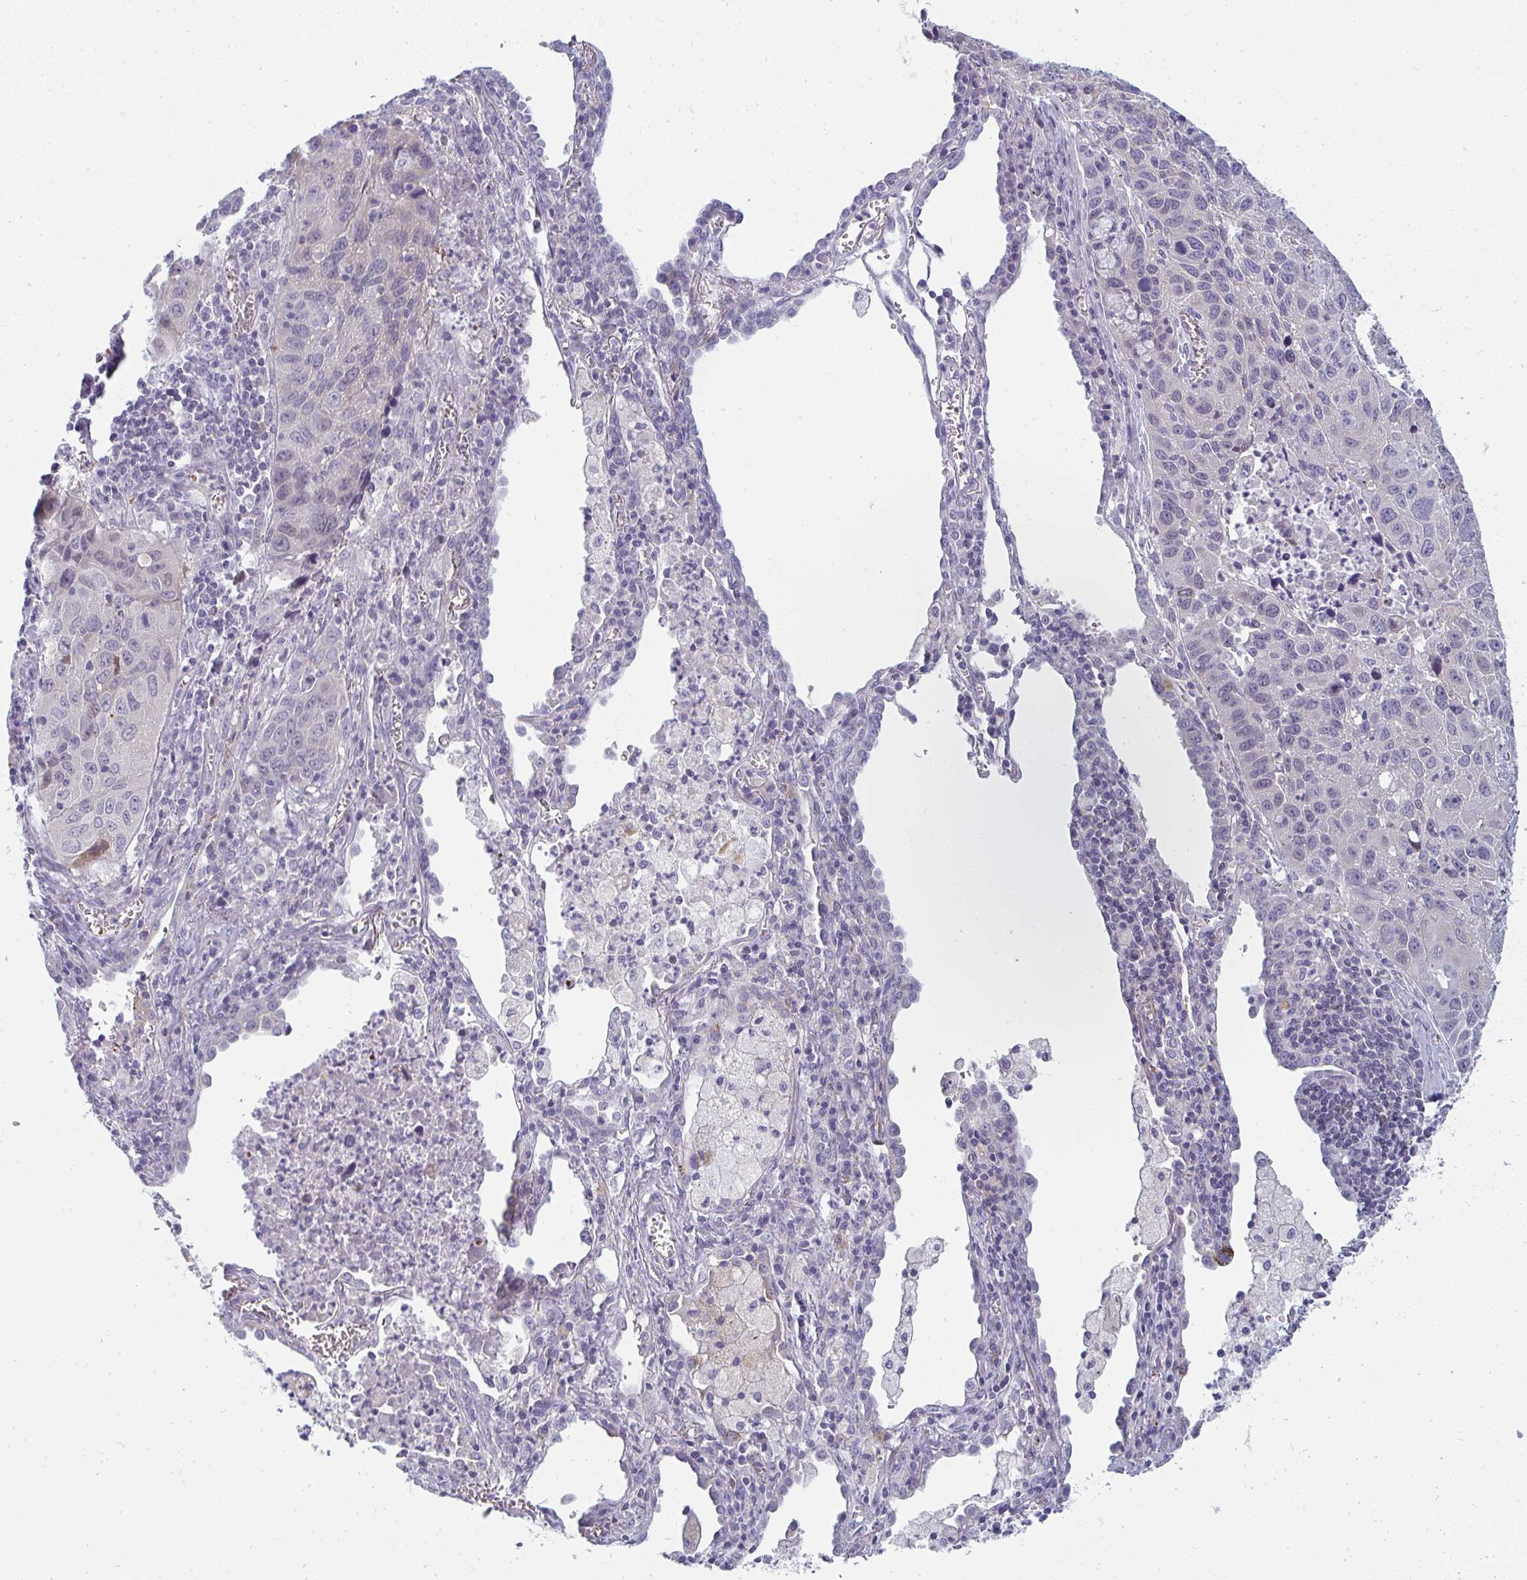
{"staining": {"intensity": "negative", "quantity": "none", "location": "none"}, "tissue": "lung cancer", "cell_type": "Tumor cells", "image_type": "cancer", "snomed": [{"axis": "morphology", "description": "Squamous cell carcinoma, NOS"}, {"axis": "topography", "description": "Lung"}], "caption": "Histopathology image shows no significant protein positivity in tumor cells of lung cancer (squamous cell carcinoma).", "gene": "SHB", "patient": {"sex": "female", "age": 61}}